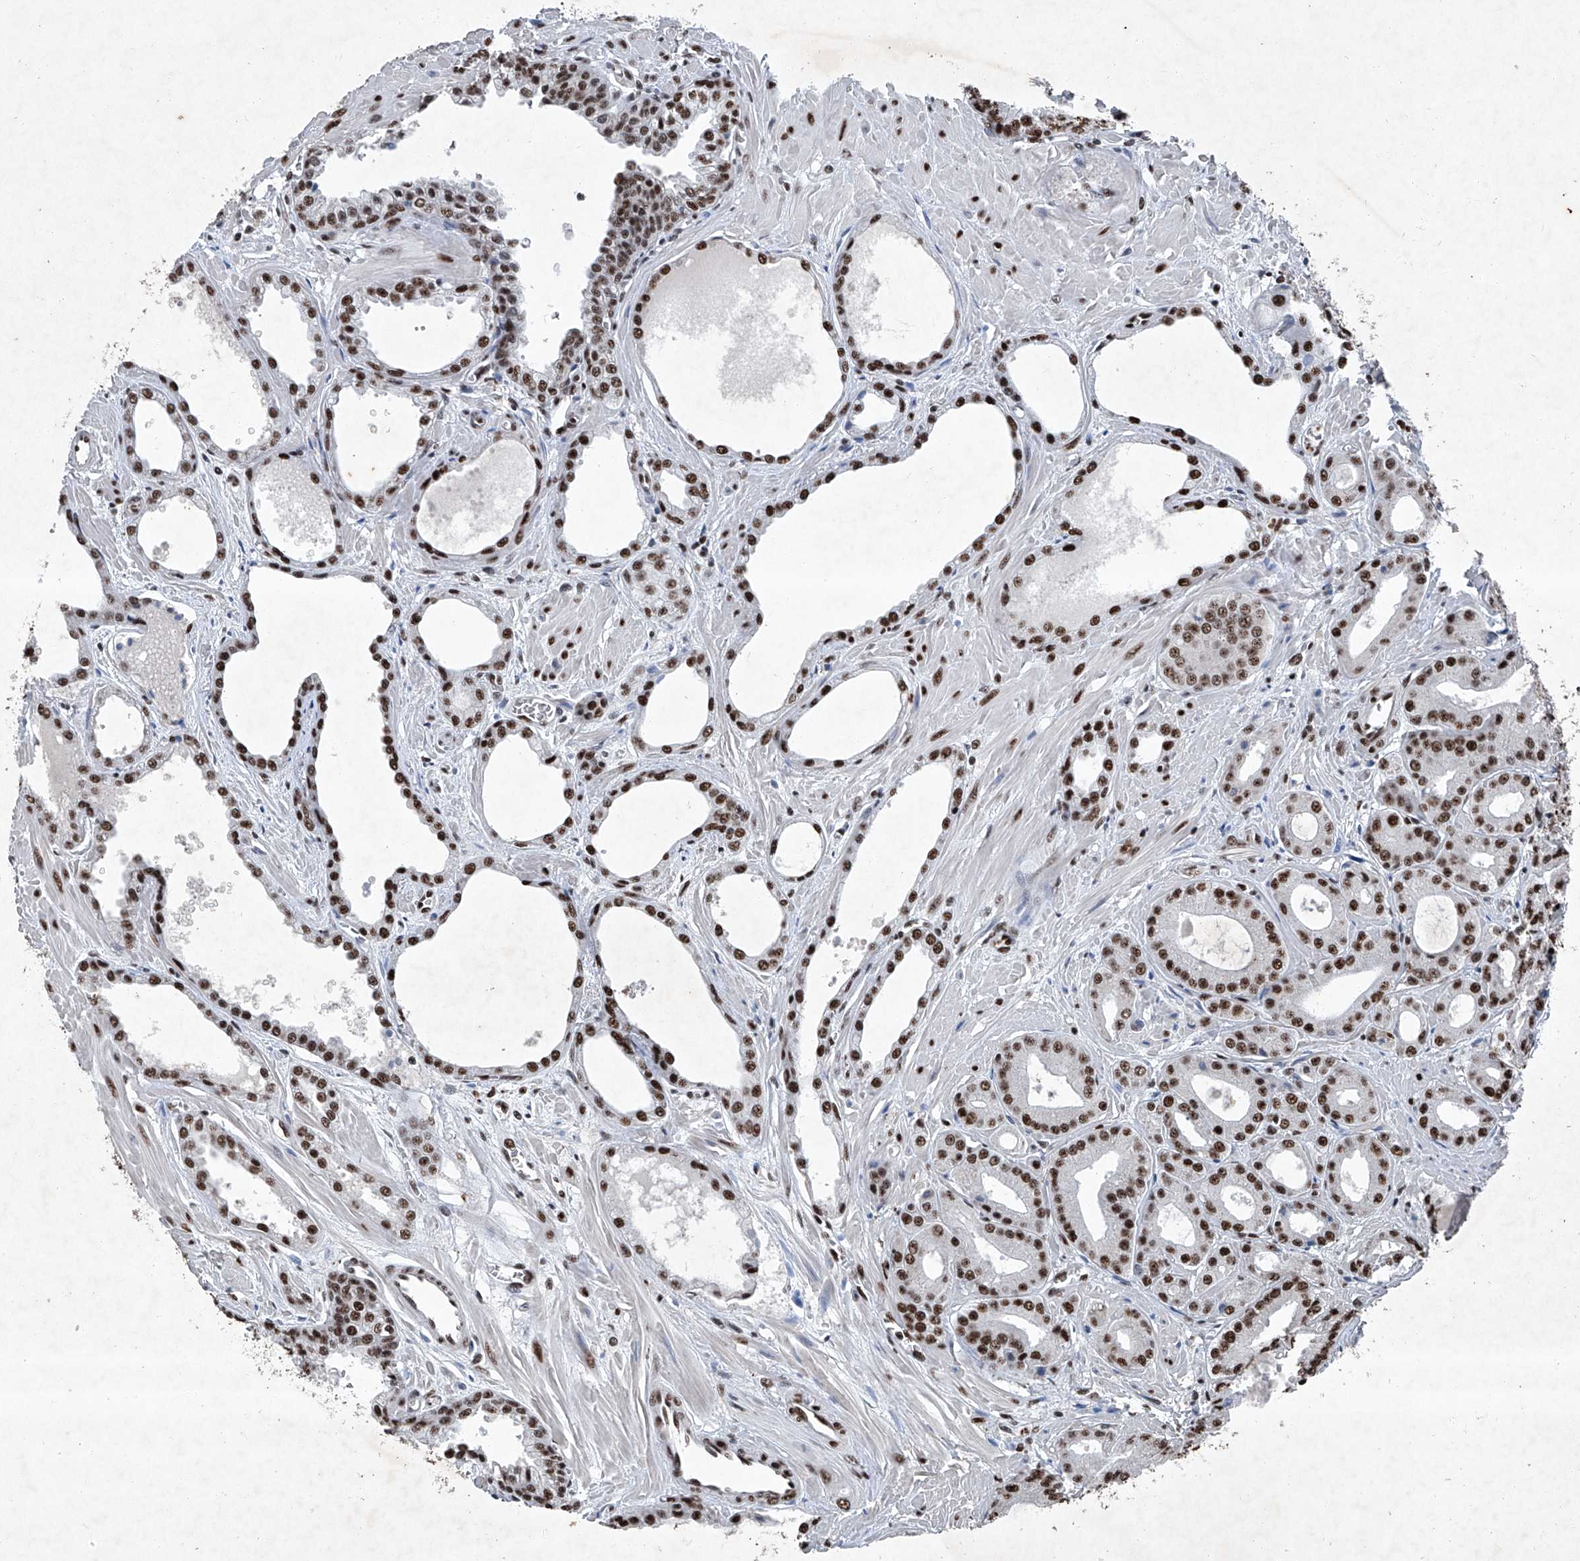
{"staining": {"intensity": "strong", "quantity": ">75%", "location": "nuclear"}, "tissue": "prostate cancer", "cell_type": "Tumor cells", "image_type": "cancer", "snomed": [{"axis": "morphology", "description": "Adenocarcinoma, Low grade"}, {"axis": "topography", "description": "Prostate"}], "caption": "A brown stain shows strong nuclear expression of a protein in human adenocarcinoma (low-grade) (prostate) tumor cells. (Brightfield microscopy of DAB IHC at high magnification).", "gene": "DDX39B", "patient": {"sex": "male", "age": 67}}